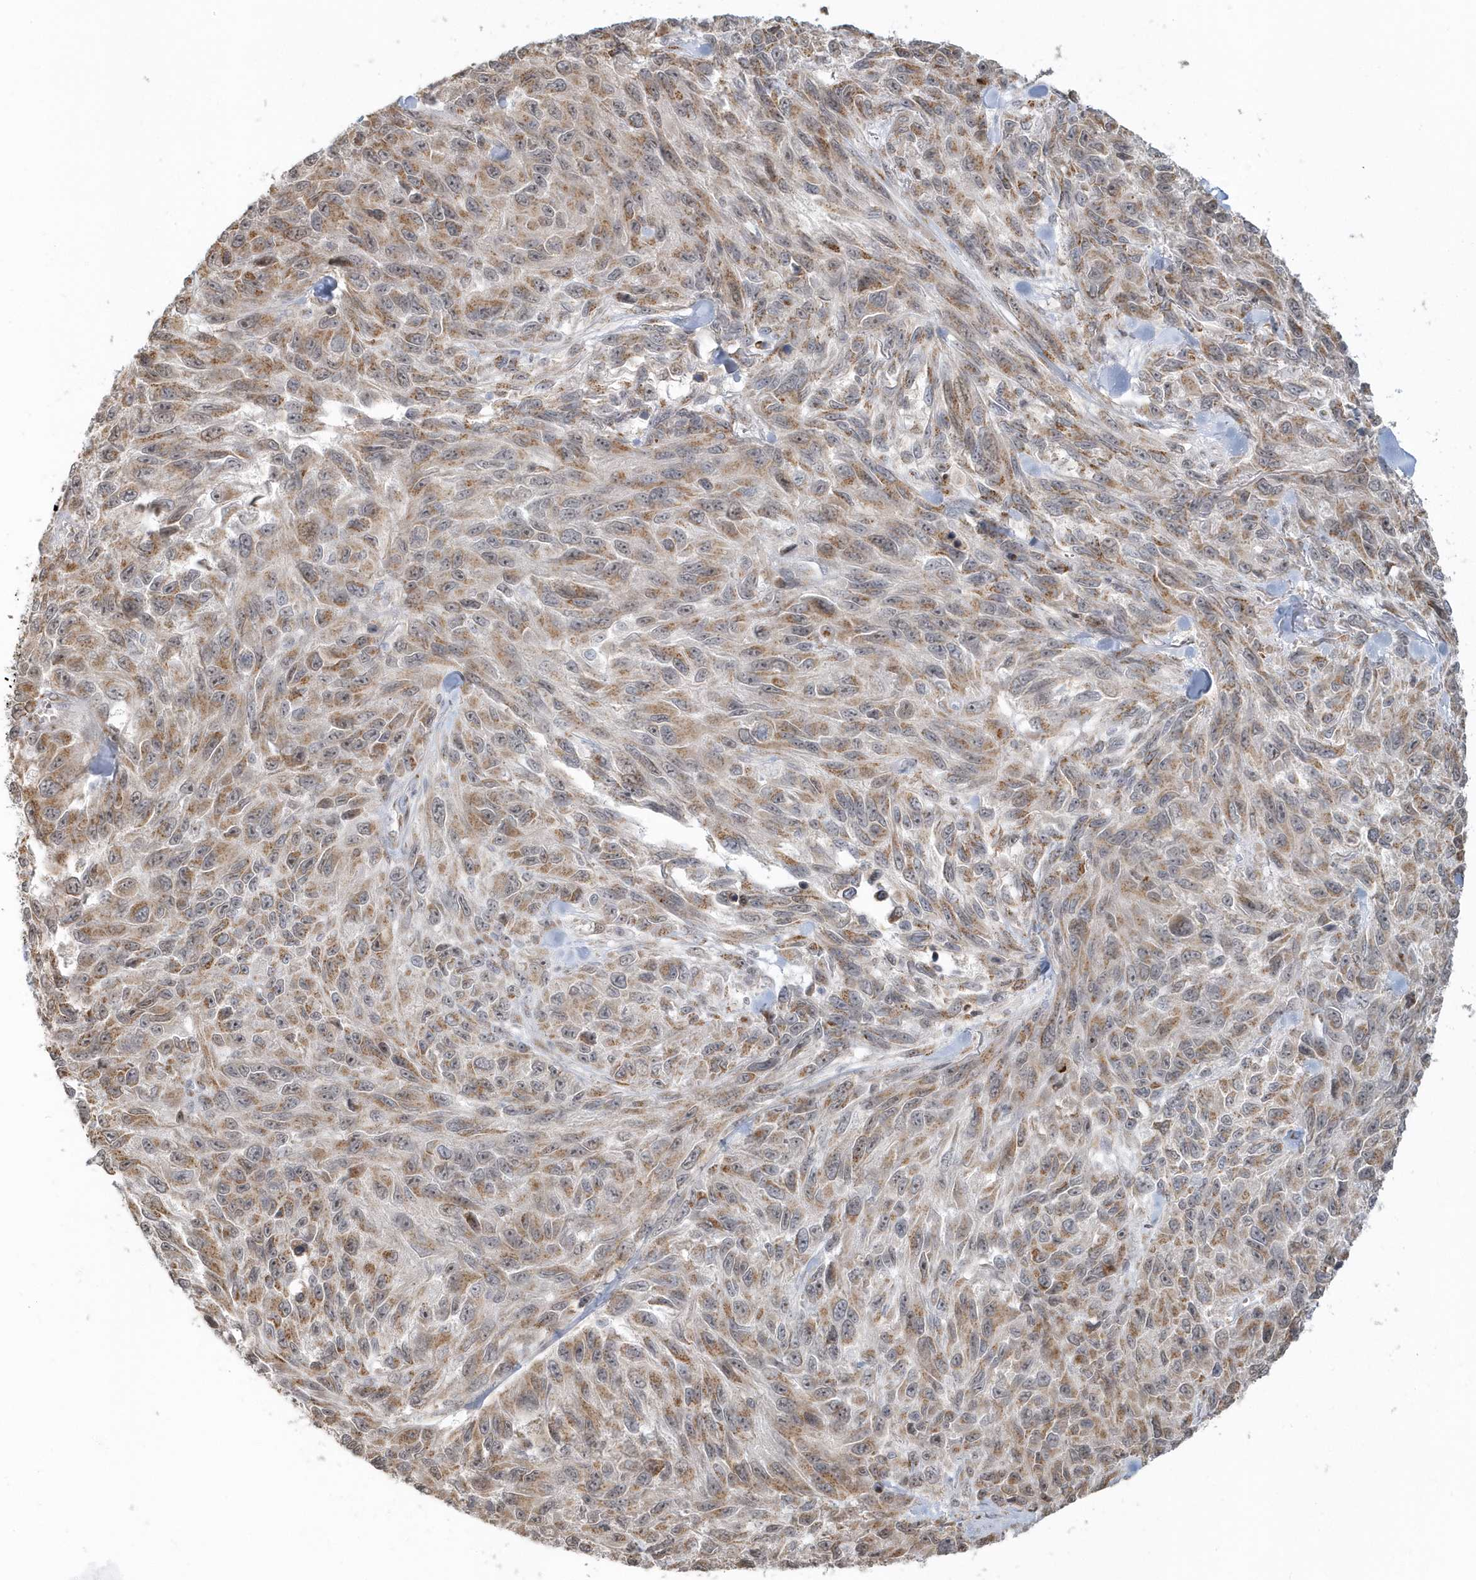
{"staining": {"intensity": "moderate", "quantity": ">75%", "location": "cytoplasmic/membranous"}, "tissue": "melanoma", "cell_type": "Tumor cells", "image_type": "cancer", "snomed": [{"axis": "morphology", "description": "Malignant melanoma, NOS"}, {"axis": "topography", "description": "Skin"}], "caption": "Tumor cells display medium levels of moderate cytoplasmic/membranous positivity in about >75% of cells in human malignant melanoma.", "gene": "DHFR", "patient": {"sex": "female", "age": 96}}